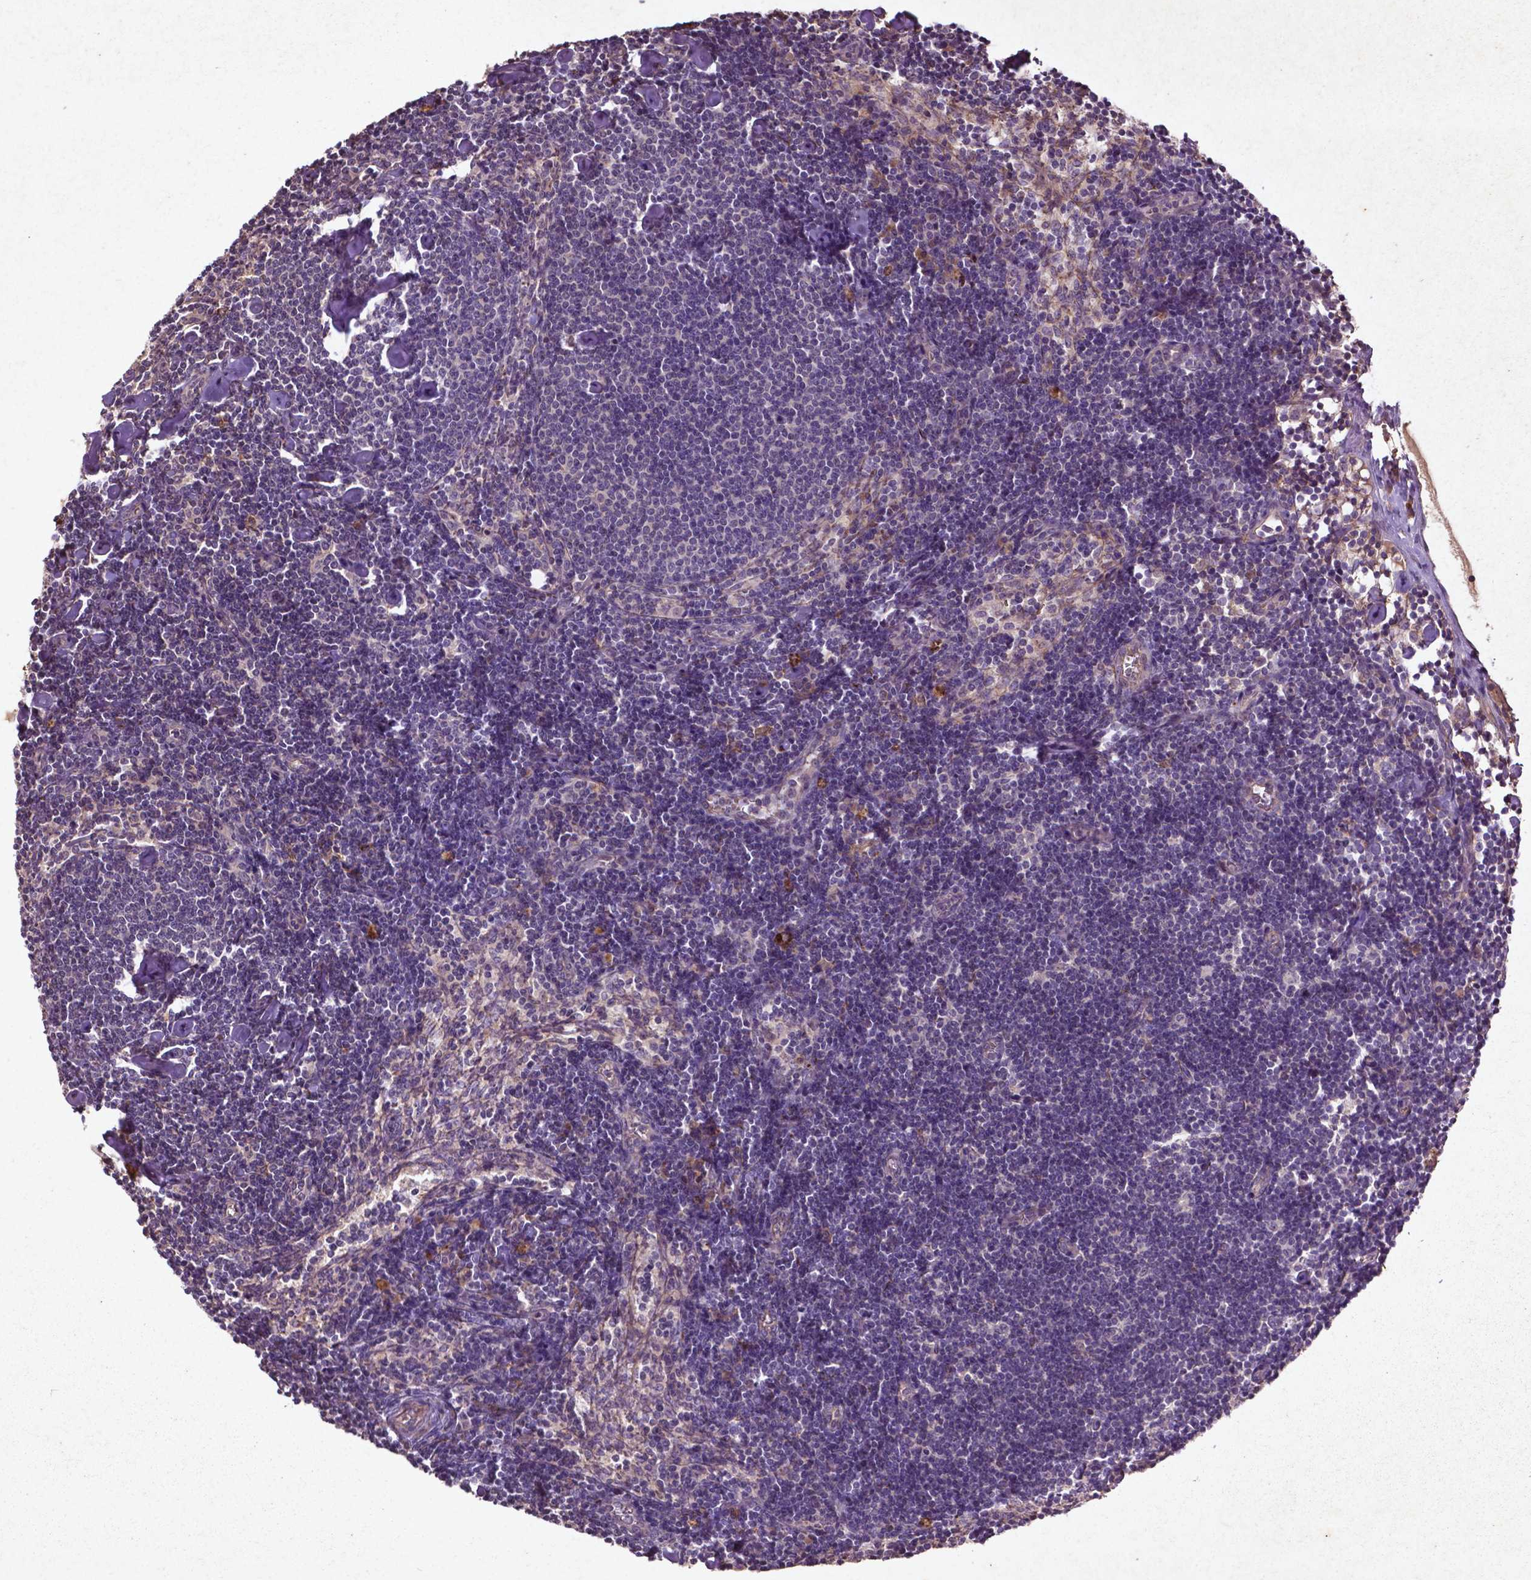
{"staining": {"intensity": "negative", "quantity": "none", "location": "none"}, "tissue": "lymph node", "cell_type": "Germinal center cells", "image_type": "normal", "snomed": [{"axis": "morphology", "description": "Normal tissue, NOS"}, {"axis": "topography", "description": "Lymph node"}], "caption": "This histopathology image is of unremarkable lymph node stained with immunohistochemistry to label a protein in brown with the nuclei are counter-stained blue. There is no staining in germinal center cells. (Stains: DAB (3,3'-diaminobenzidine) IHC with hematoxylin counter stain, Microscopy: brightfield microscopy at high magnification).", "gene": "COQ2", "patient": {"sex": "female", "age": 42}}